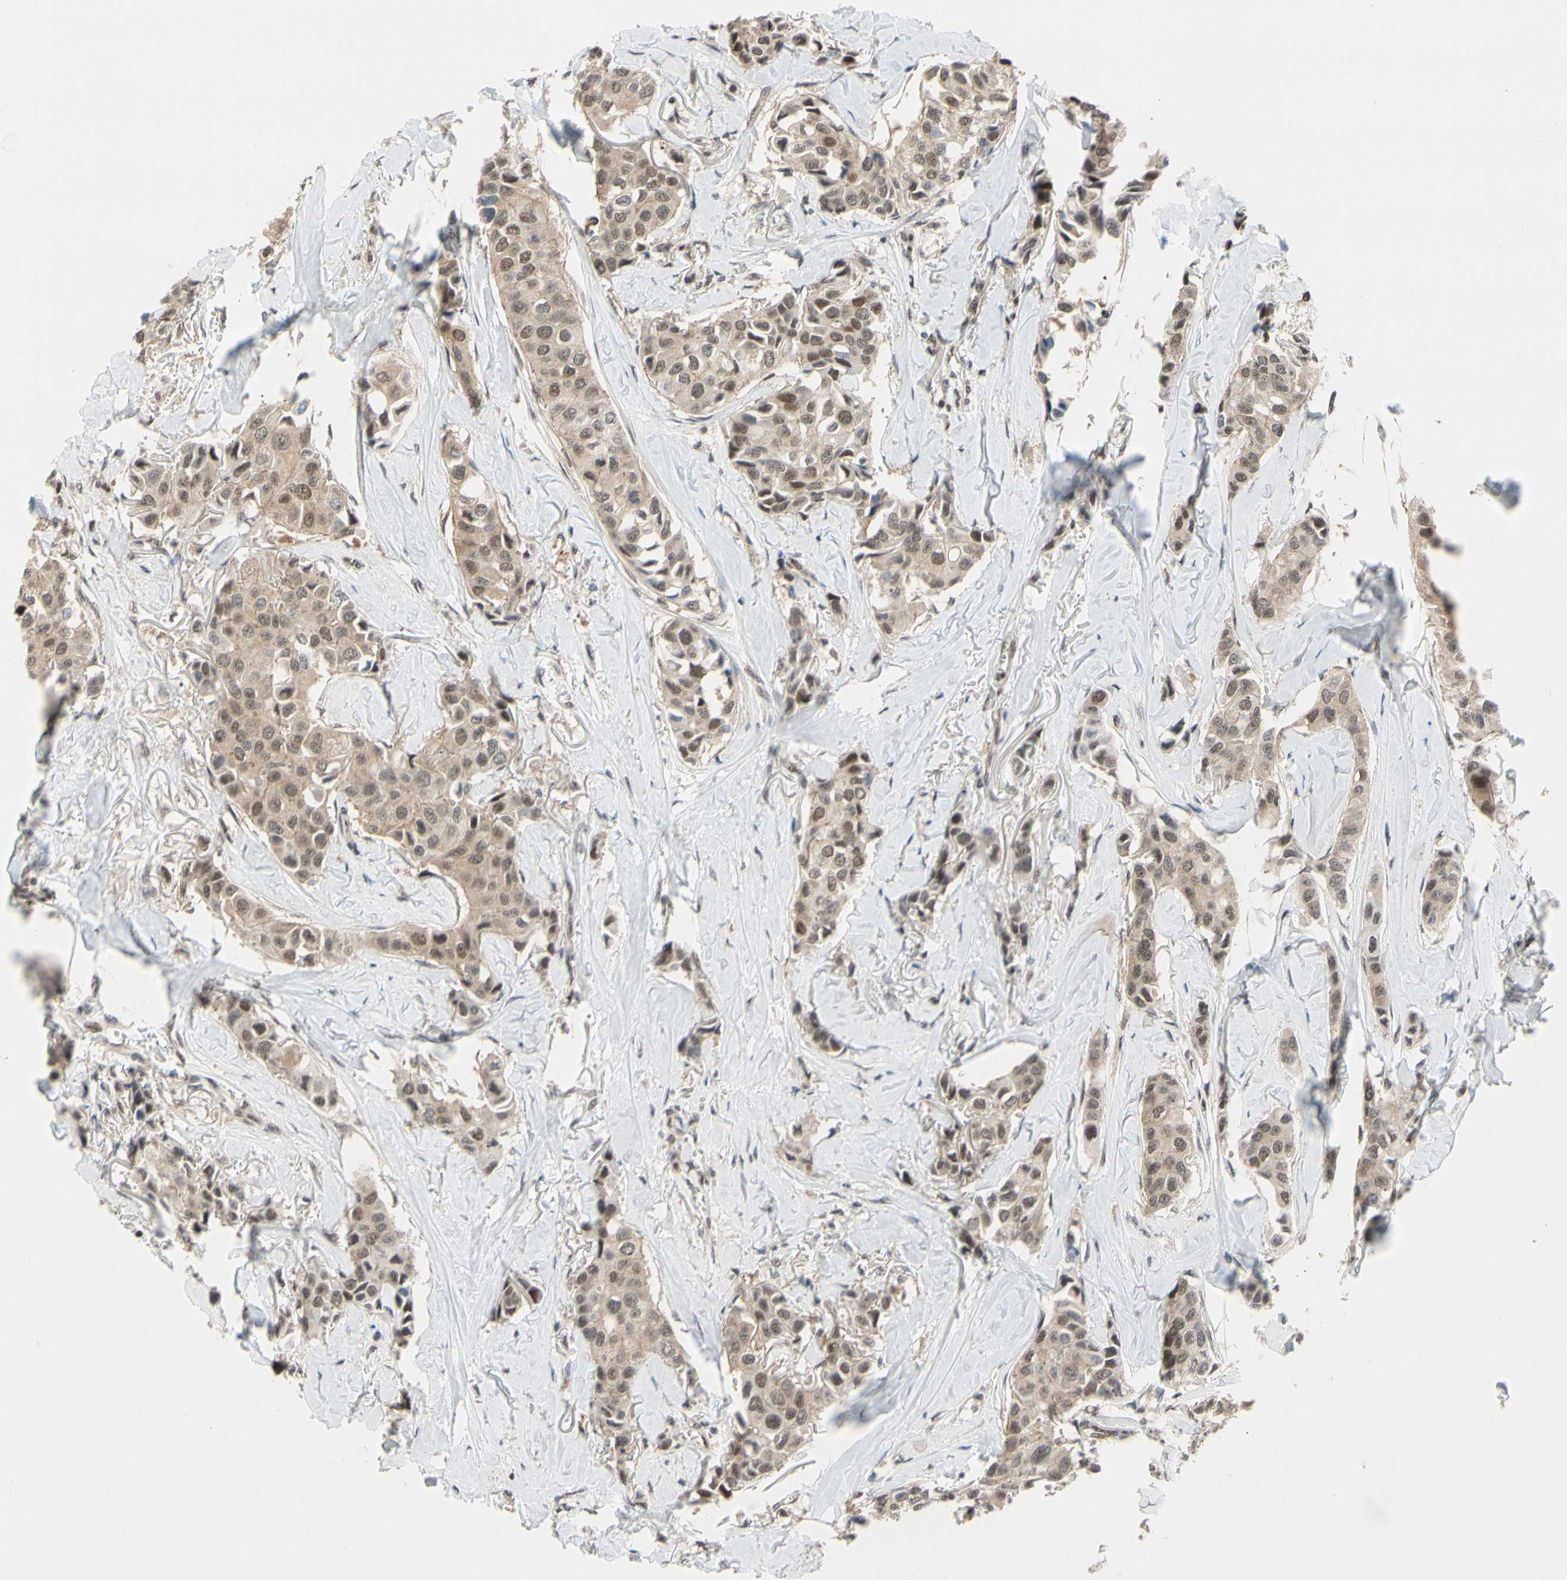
{"staining": {"intensity": "weak", "quantity": "25%-75%", "location": "cytoplasmic/membranous"}, "tissue": "breast cancer", "cell_type": "Tumor cells", "image_type": "cancer", "snomed": [{"axis": "morphology", "description": "Duct carcinoma"}, {"axis": "topography", "description": "Breast"}], "caption": "Tumor cells show low levels of weak cytoplasmic/membranous expression in approximately 25%-75% of cells in human breast invasive ductal carcinoma.", "gene": "TAF4", "patient": {"sex": "female", "age": 80}}